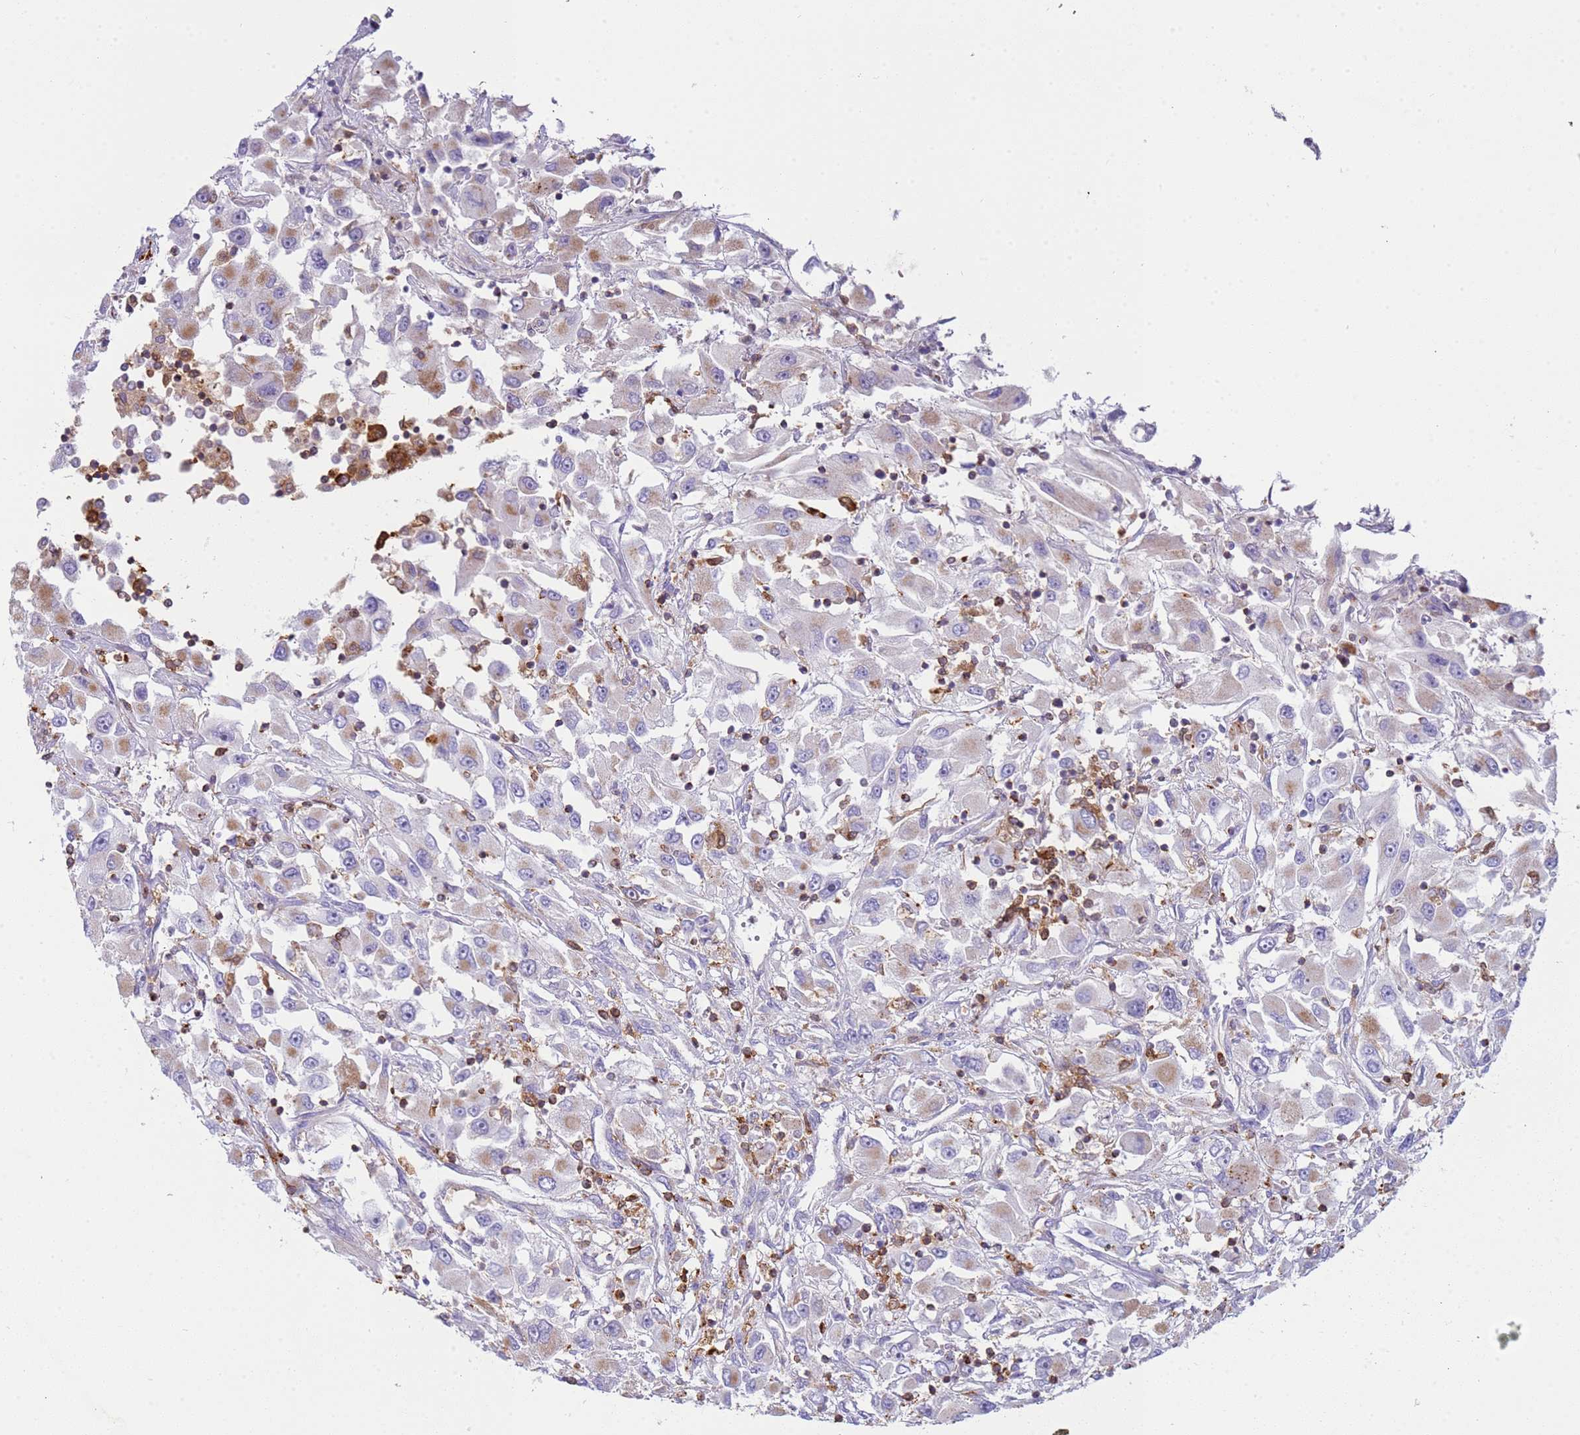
{"staining": {"intensity": "moderate", "quantity": "<25%", "location": "cytoplasmic/membranous"}, "tissue": "renal cancer", "cell_type": "Tumor cells", "image_type": "cancer", "snomed": [{"axis": "morphology", "description": "Adenocarcinoma, NOS"}, {"axis": "topography", "description": "Kidney"}], "caption": "A high-resolution image shows IHC staining of renal cancer, which reveals moderate cytoplasmic/membranous positivity in about <25% of tumor cells.", "gene": "TTPAL", "patient": {"sex": "female", "age": 52}}